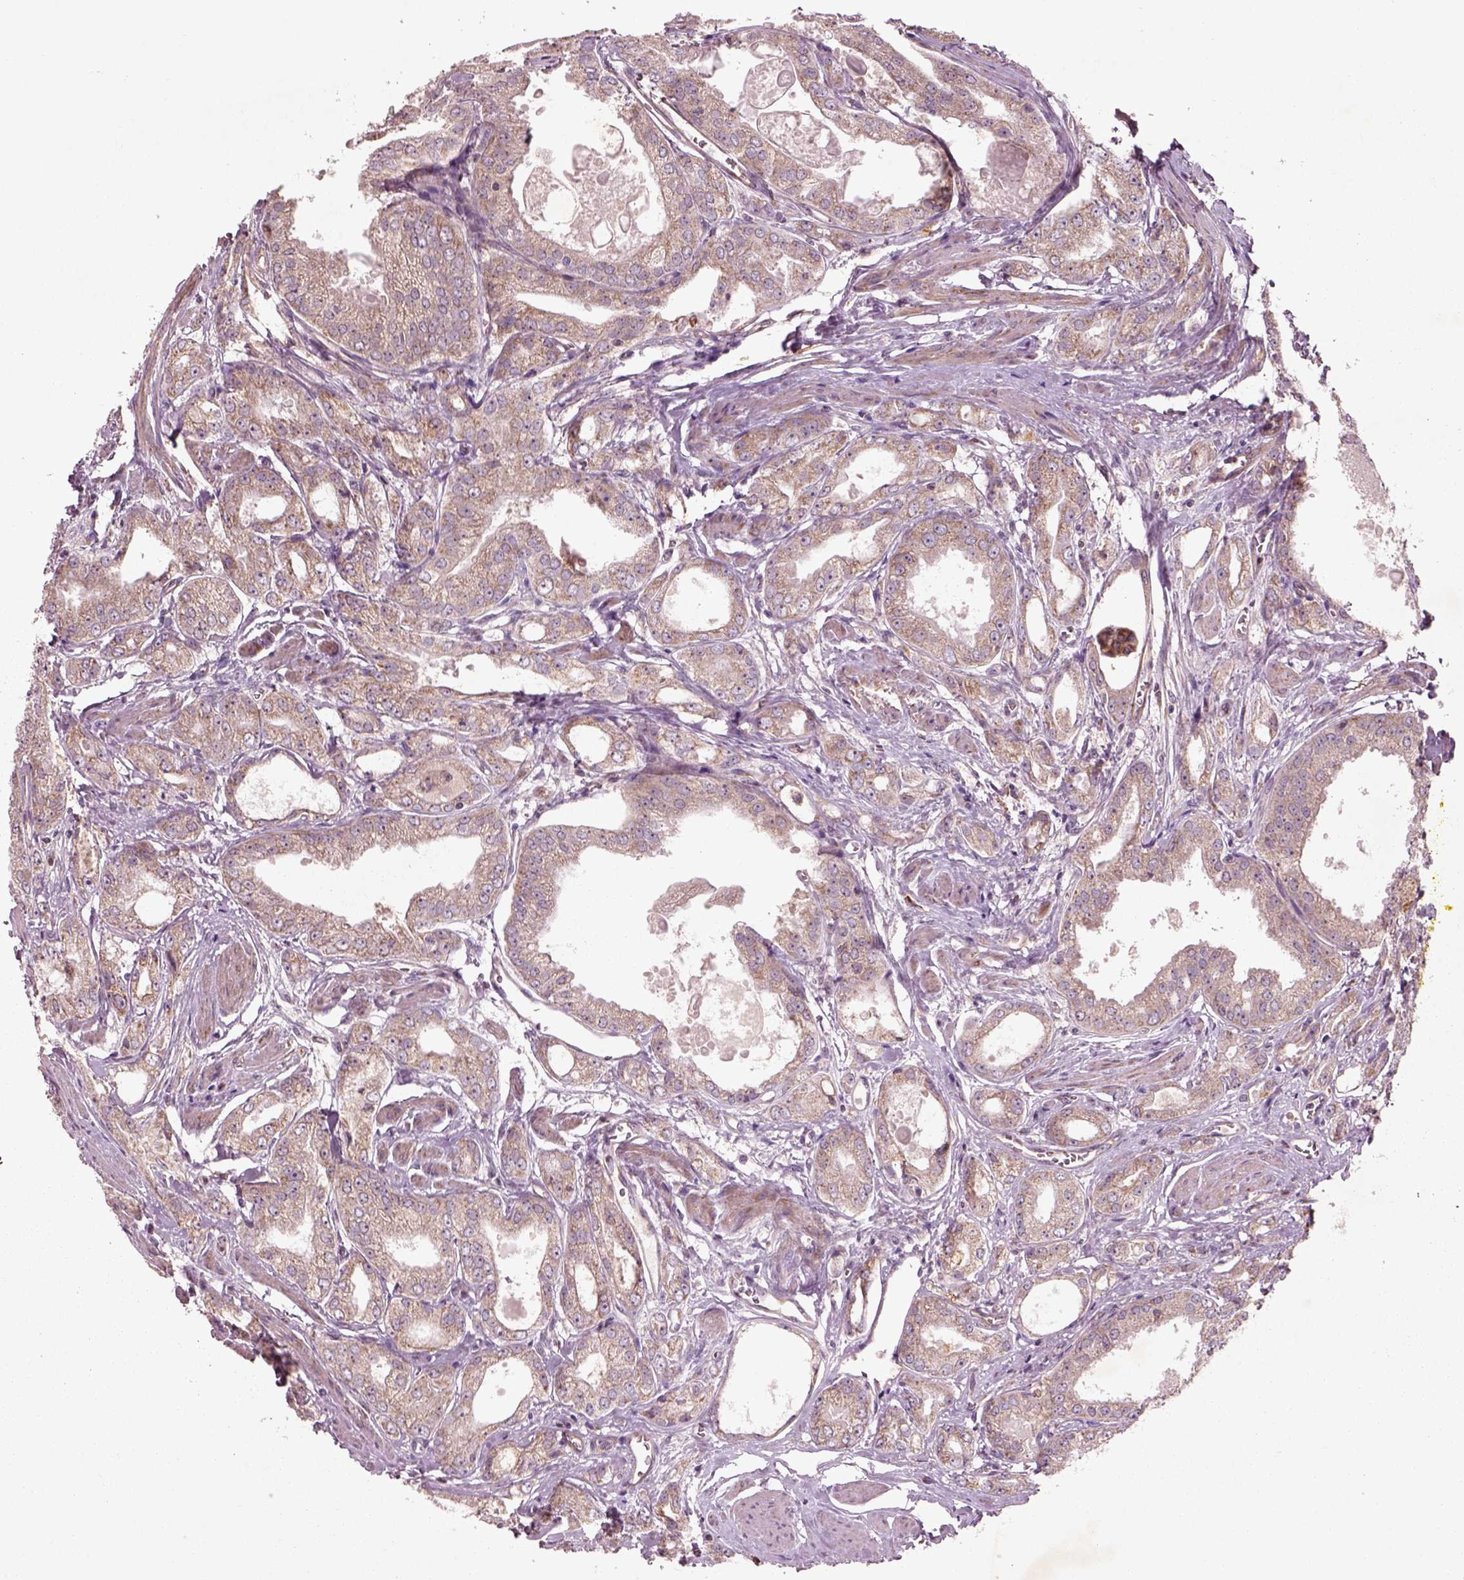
{"staining": {"intensity": "weak", "quantity": ">75%", "location": "cytoplasmic/membranous"}, "tissue": "prostate cancer", "cell_type": "Tumor cells", "image_type": "cancer", "snomed": [{"axis": "morphology", "description": "Adenocarcinoma, NOS"}, {"axis": "morphology", "description": "Adenocarcinoma, High grade"}, {"axis": "topography", "description": "Prostate"}], "caption": "Protein expression analysis of prostate adenocarcinoma displays weak cytoplasmic/membranous staining in about >75% of tumor cells.", "gene": "SLC25A5", "patient": {"sex": "male", "age": 70}}